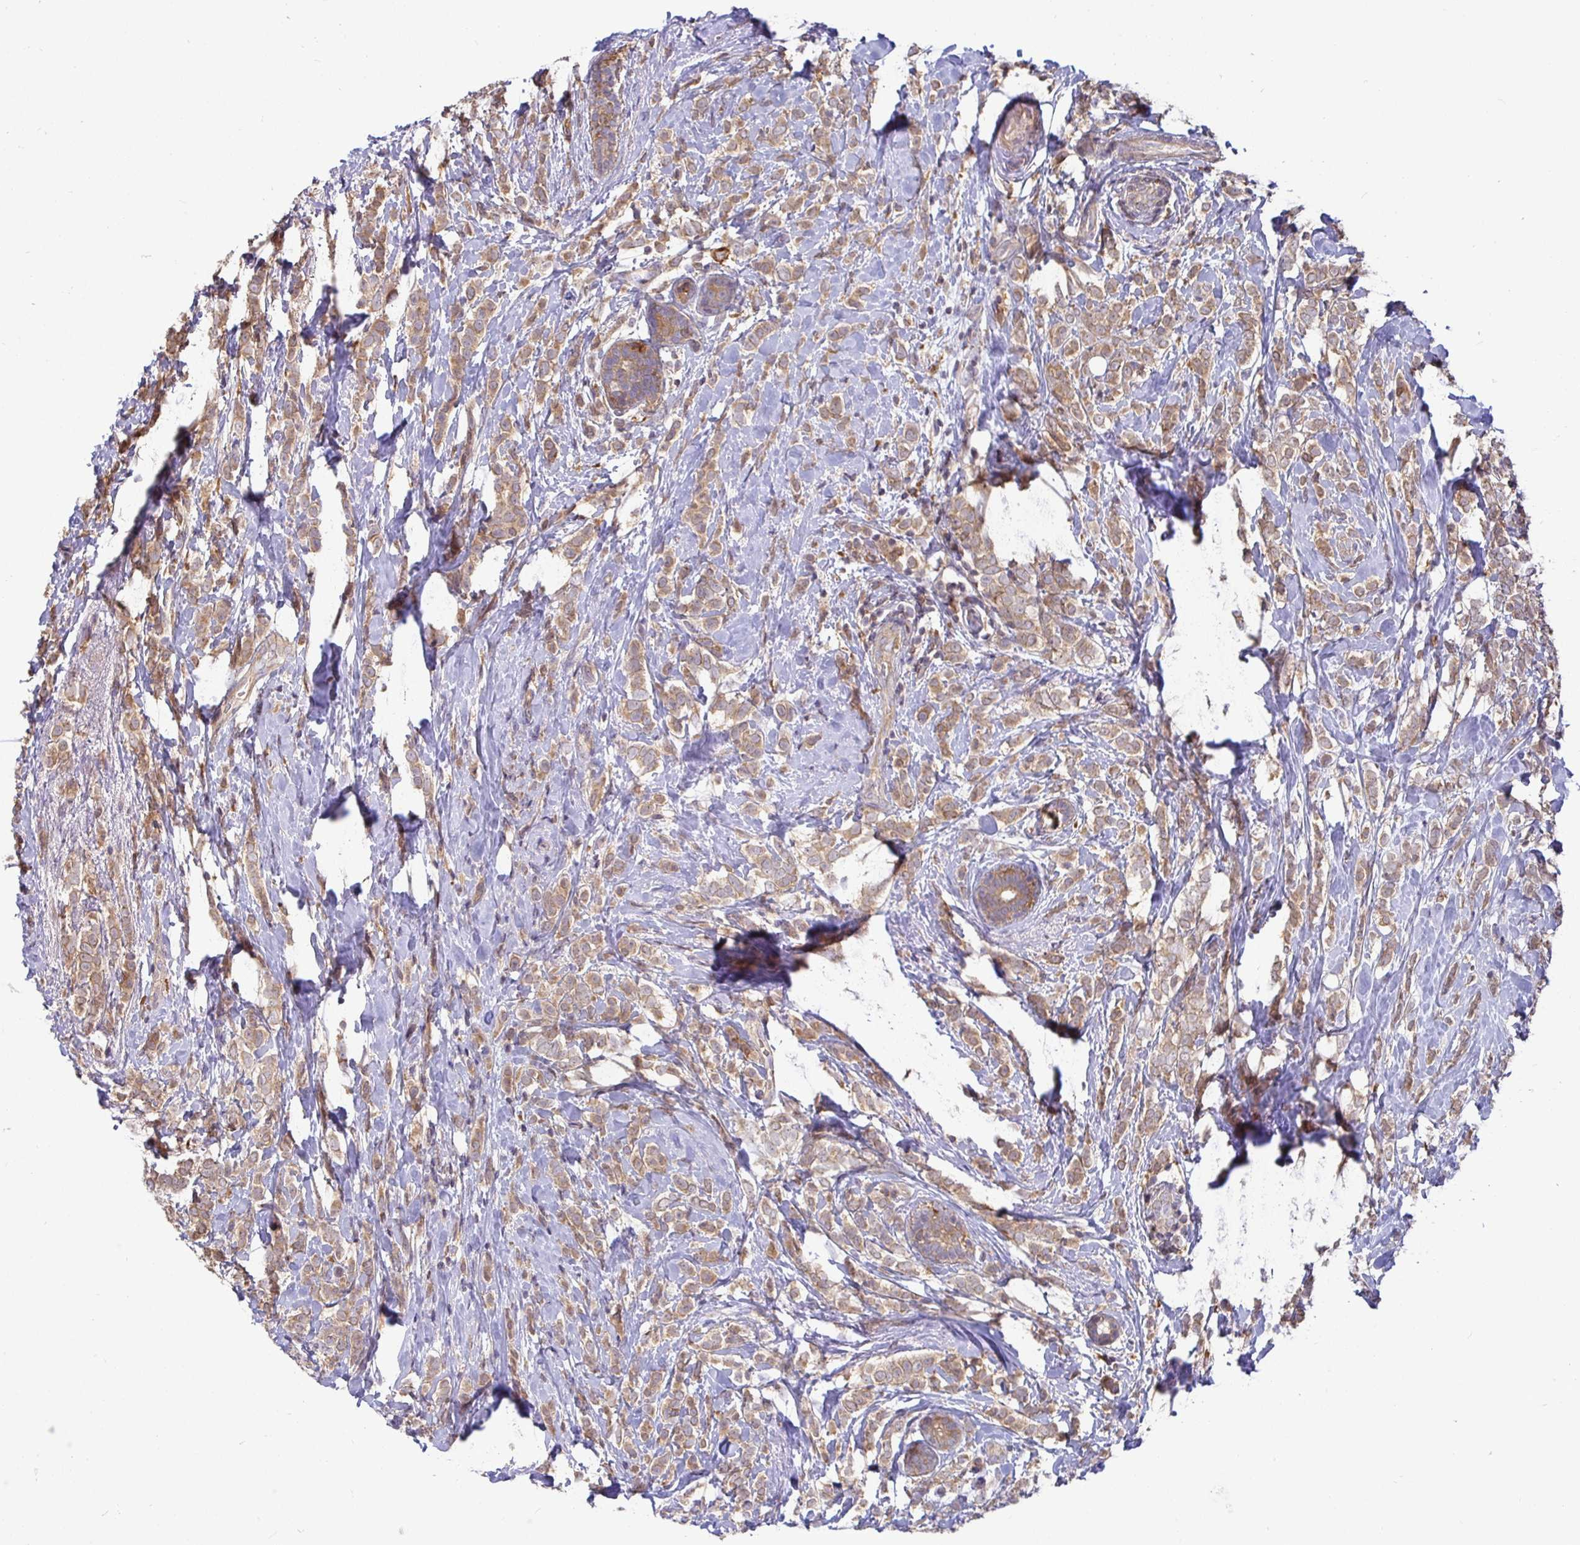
{"staining": {"intensity": "moderate", "quantity": ">75%", "location": "cytoplasmic/membranous"}, "tissue": "breast cancer", "cell_type": "Tumor cells", "image_type": "cancer", "snomed": [{"axis": "morphology", "description": "Lobular carcinoma"}, {"axis": "topography", "description": "Breast"}], "caption": "A micrograph of human lobular carcinoma (breast) stained for a protein exhibits moderate cytoplasmic/membranous brown staining in tumor cells.", "gene": "ATP6V1F", "patient": {"sex": "female", "age": 49}}